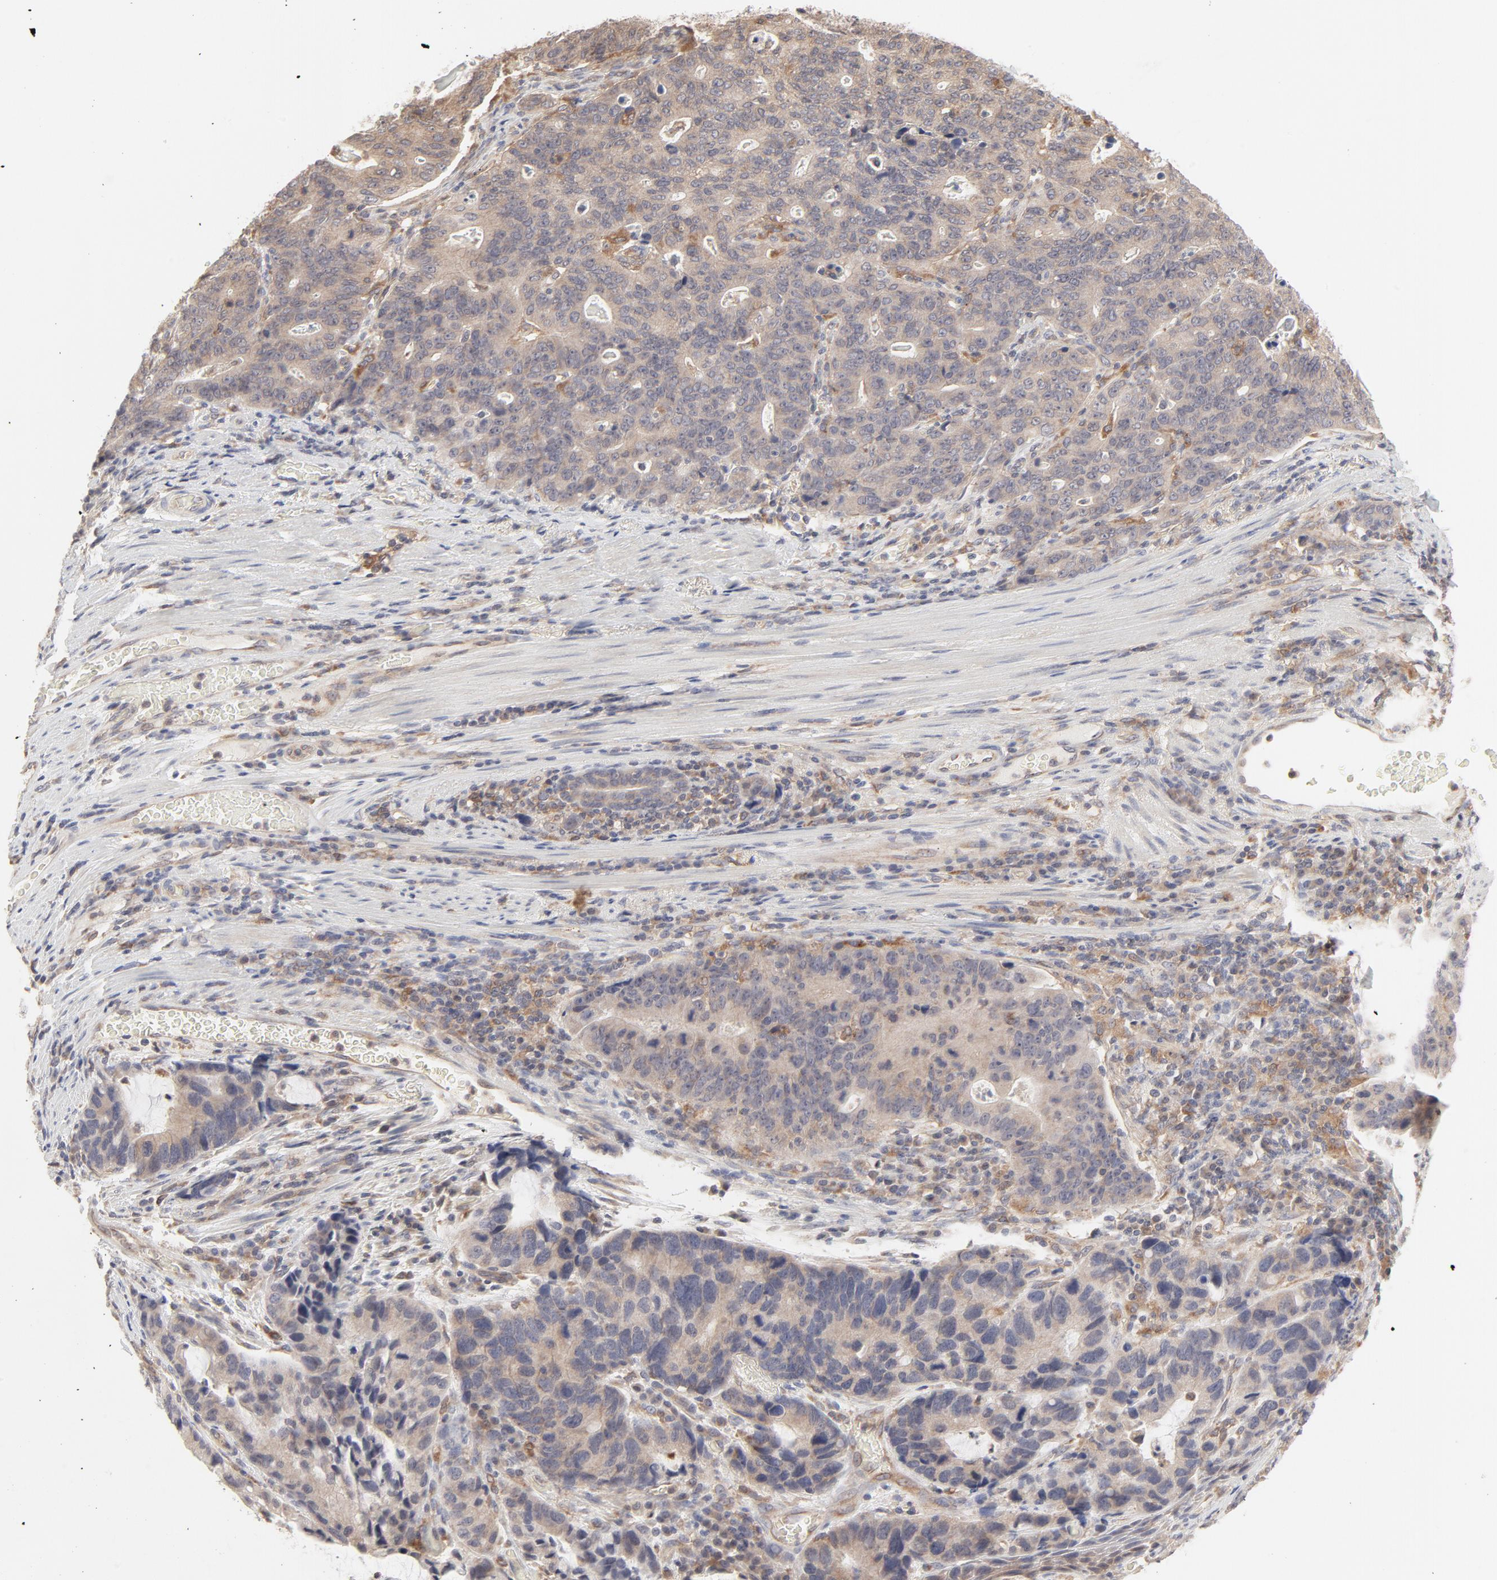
{"staining": {"intensity": "moderate", "quantity": ">75%", "location": "cytoplasmic/membranous"}, "tissue": "stomach cancer", "cell_type": "Tumor cells", "image_type": "cancer", "snomed": [{"axis": "morphology", "description": "Adenocarcinoma, NOS"}, {"axis": "topography", "description": "Esophagus"}, {"axis": "topography", "description": "Stomach"}], "caption": "Immunohistochemistry staining of stomach adenocarcinoma, which shows medium levels of moderate cytoplasmic/membranous expression in approximately >75% of tumor cells indicating moderate cytoplasmic/membranous protein staining. The staining was performed using DAB (brown) for protein detection and nuclei were counterstained in hematoxylin (blue).", "gene": "RAB5C", "patient": {"sex": "male", "age": 74}}